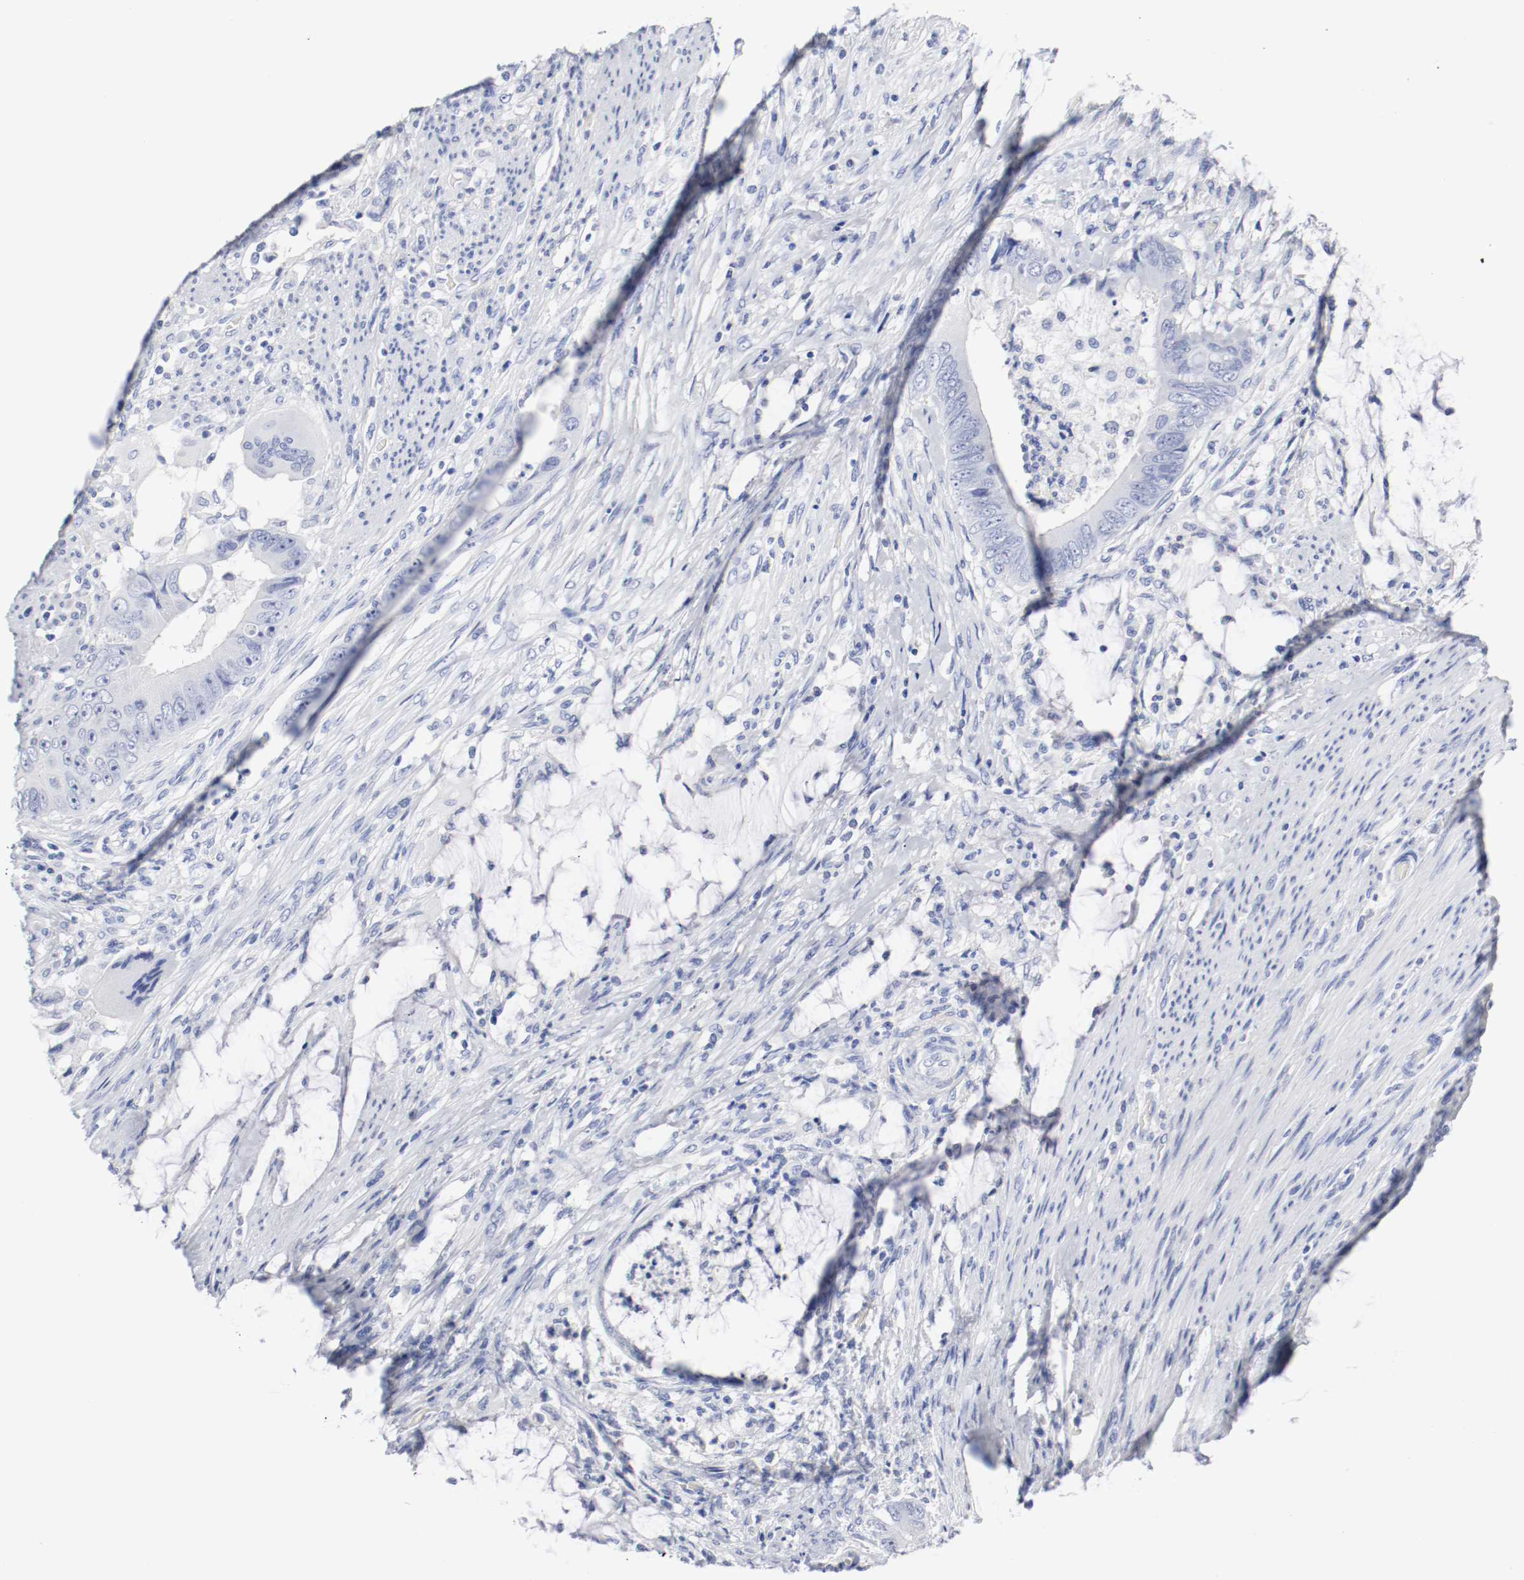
{"staining": {"intensity": "negative", "quantity": "none", "location": "none"}, "tissue": "colorectal cancer", "cell_type": "Tumor cells", "image_type": "cancer", "snomed": [{"axis": "morphology", "description": "Adenocarcinoma, NOS"}, {"axis": "topography", "description": "Rectum"}], "caption": "High magnification brightfield microscopy of colorectal cancer (adenocarcinoma) stained with DAB (3,3'-diaminobenzidine) (brown) and counterstained with hematoxylin (blue): tumor cells show no significant expression.", "gene": "GAD1", "patient": {"sex": "female", "age": 77}}